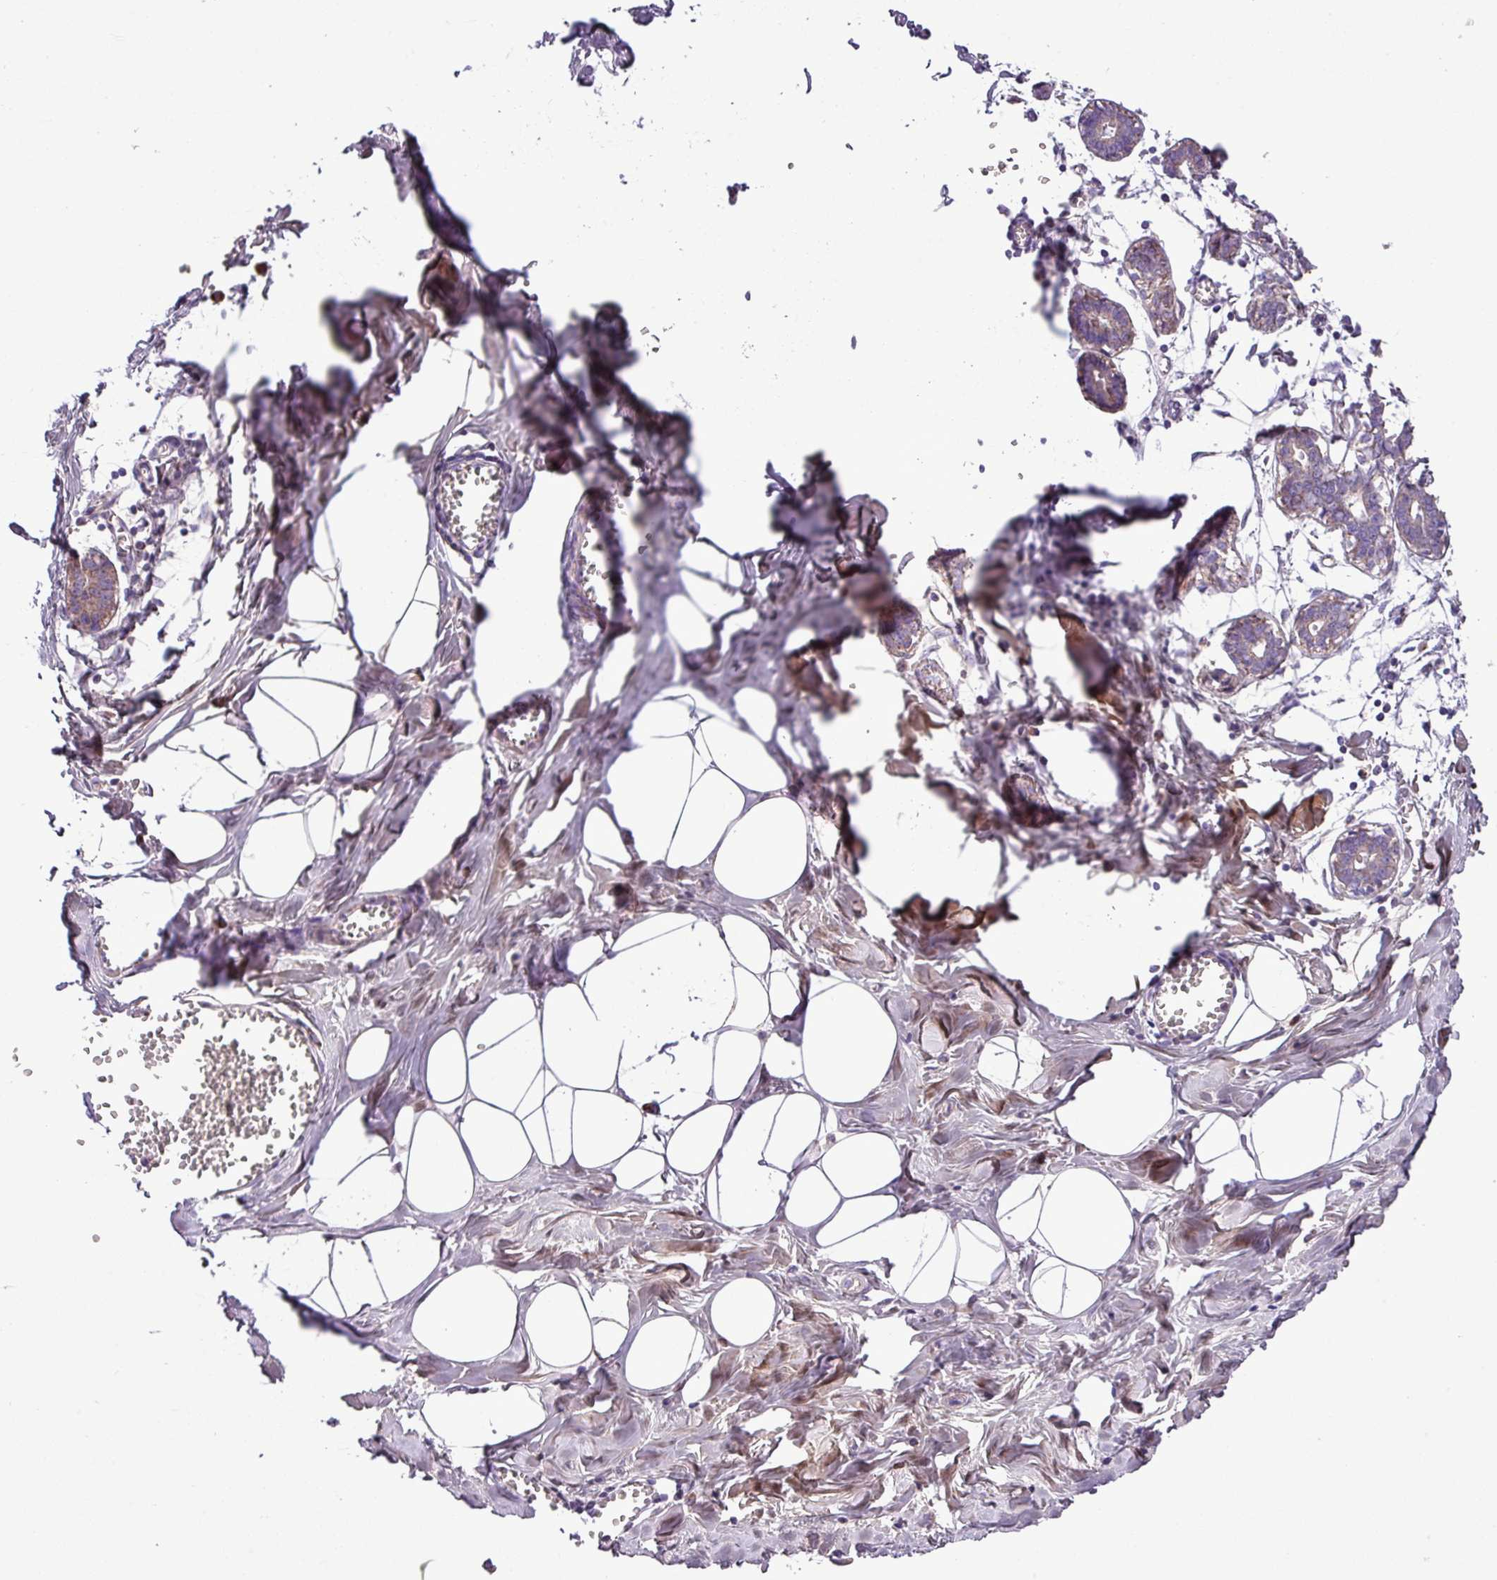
{"staining": {"intensity": "negative", "quantity": "none", "location": "none"}, "tissue": "breast", "cell_type": "Adipocytes", "image_type": "normal", "snomed": [{"axis": "morphology", "description": "Normal tissue, NOS"}, {"axis": "topography", "description": "Breast"}], "caption": "High power microscopy histopathology image of an immunohistochemistry photomicrograph of unremarkable breast, revealing no significant positivity in adipocytes.", "gene": "FAM183A", "patient": {"sex": "female", "age": 27}}